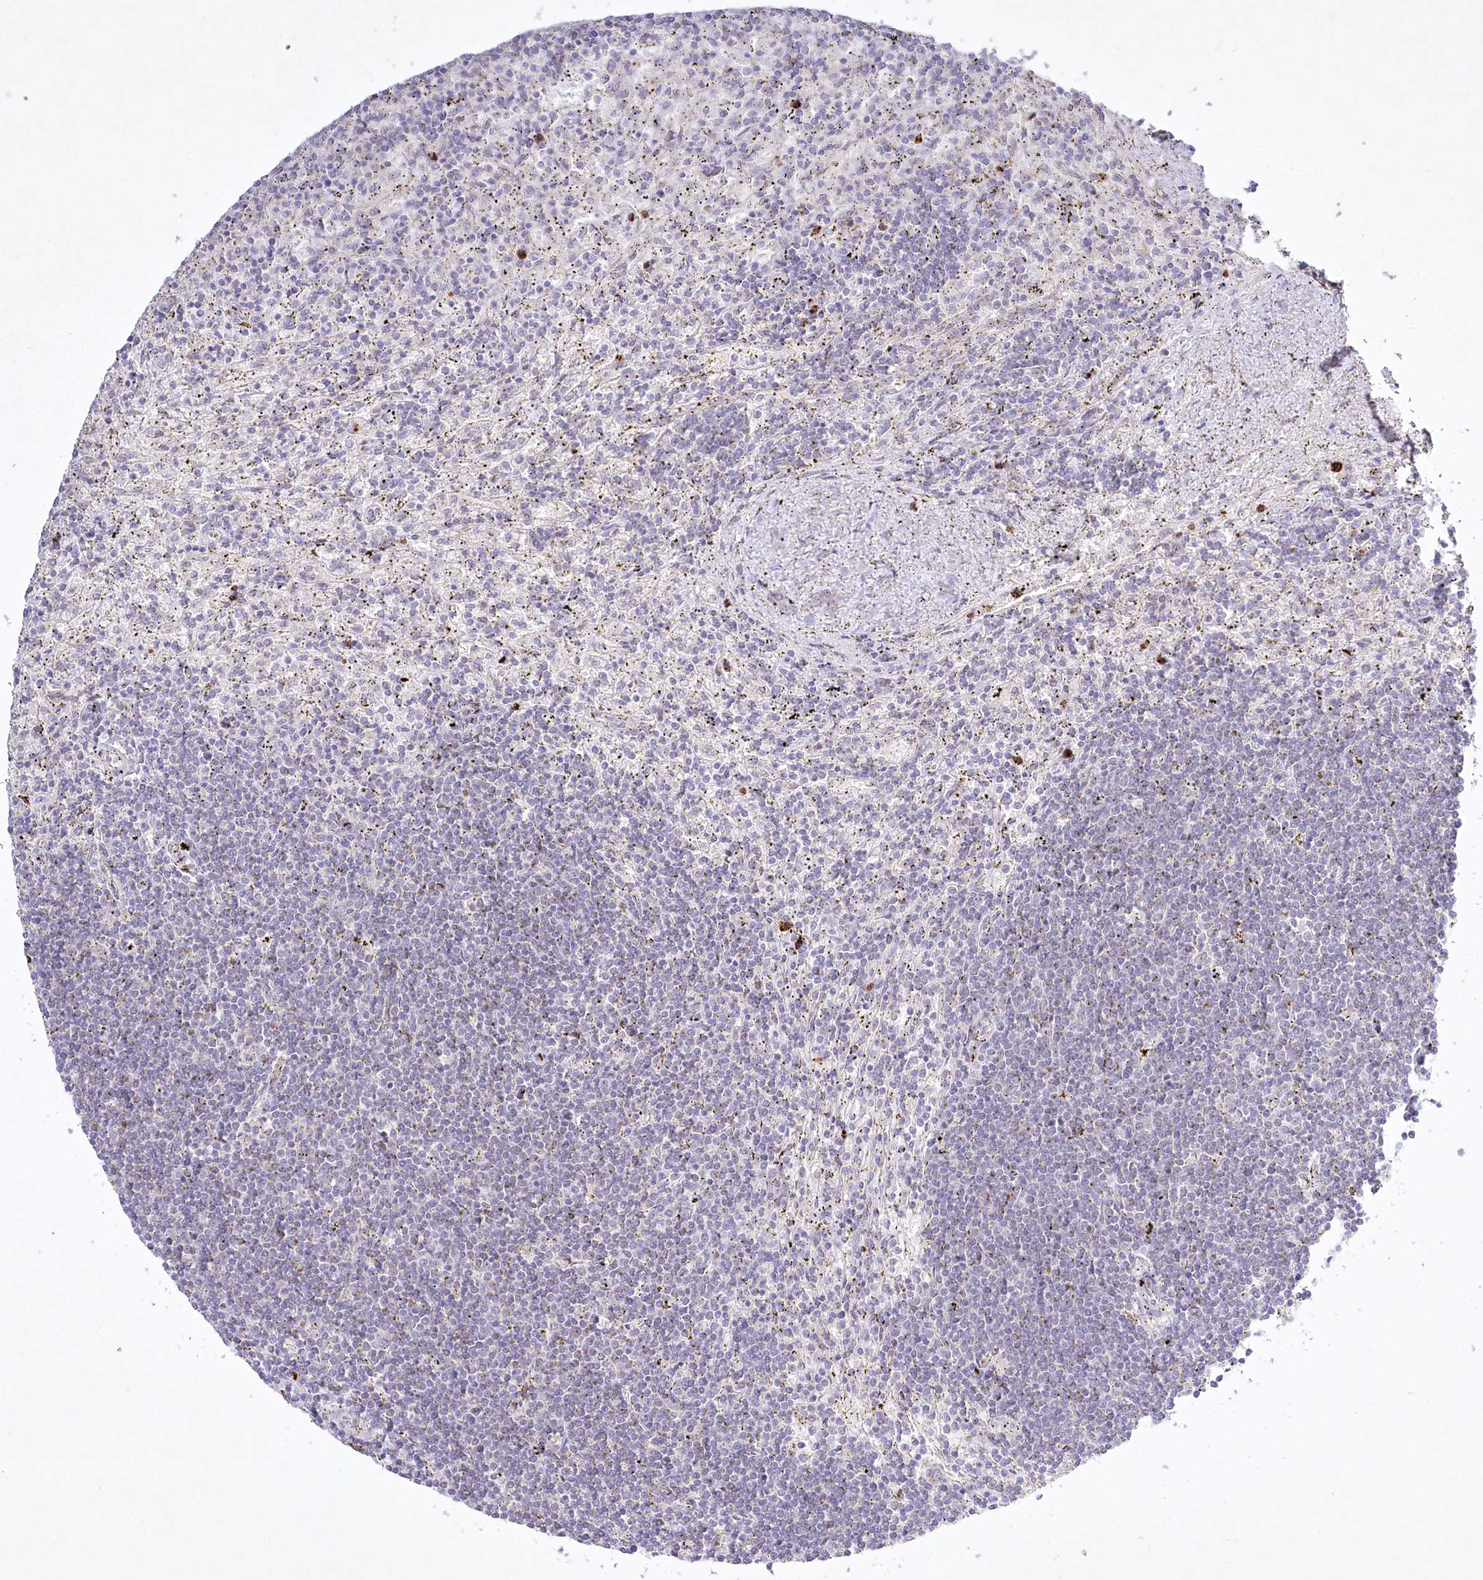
{"staining": {"intensity": "negative", "quantity": "none", "location": "none"}, "tissue": "lymphoma", "cell_type": "Tumor cells", "image_type": "cancer", "snomed": [{"axis": "morphology", "description": "Malignant lymphoma, non-Hodgkin's type, Low grade"}, {"axis": "topography", "description": "Spleen"}], "caption": "IHC micrograph of low-grade malignant lymphoma, non-Hodgkin's type stained for a protein (brown), which demonstrates no staining in tumor cells. Nuclei are stained in blue.", "gene": "ABITRAM", "patient": {"sex": "male", "age": 76}}